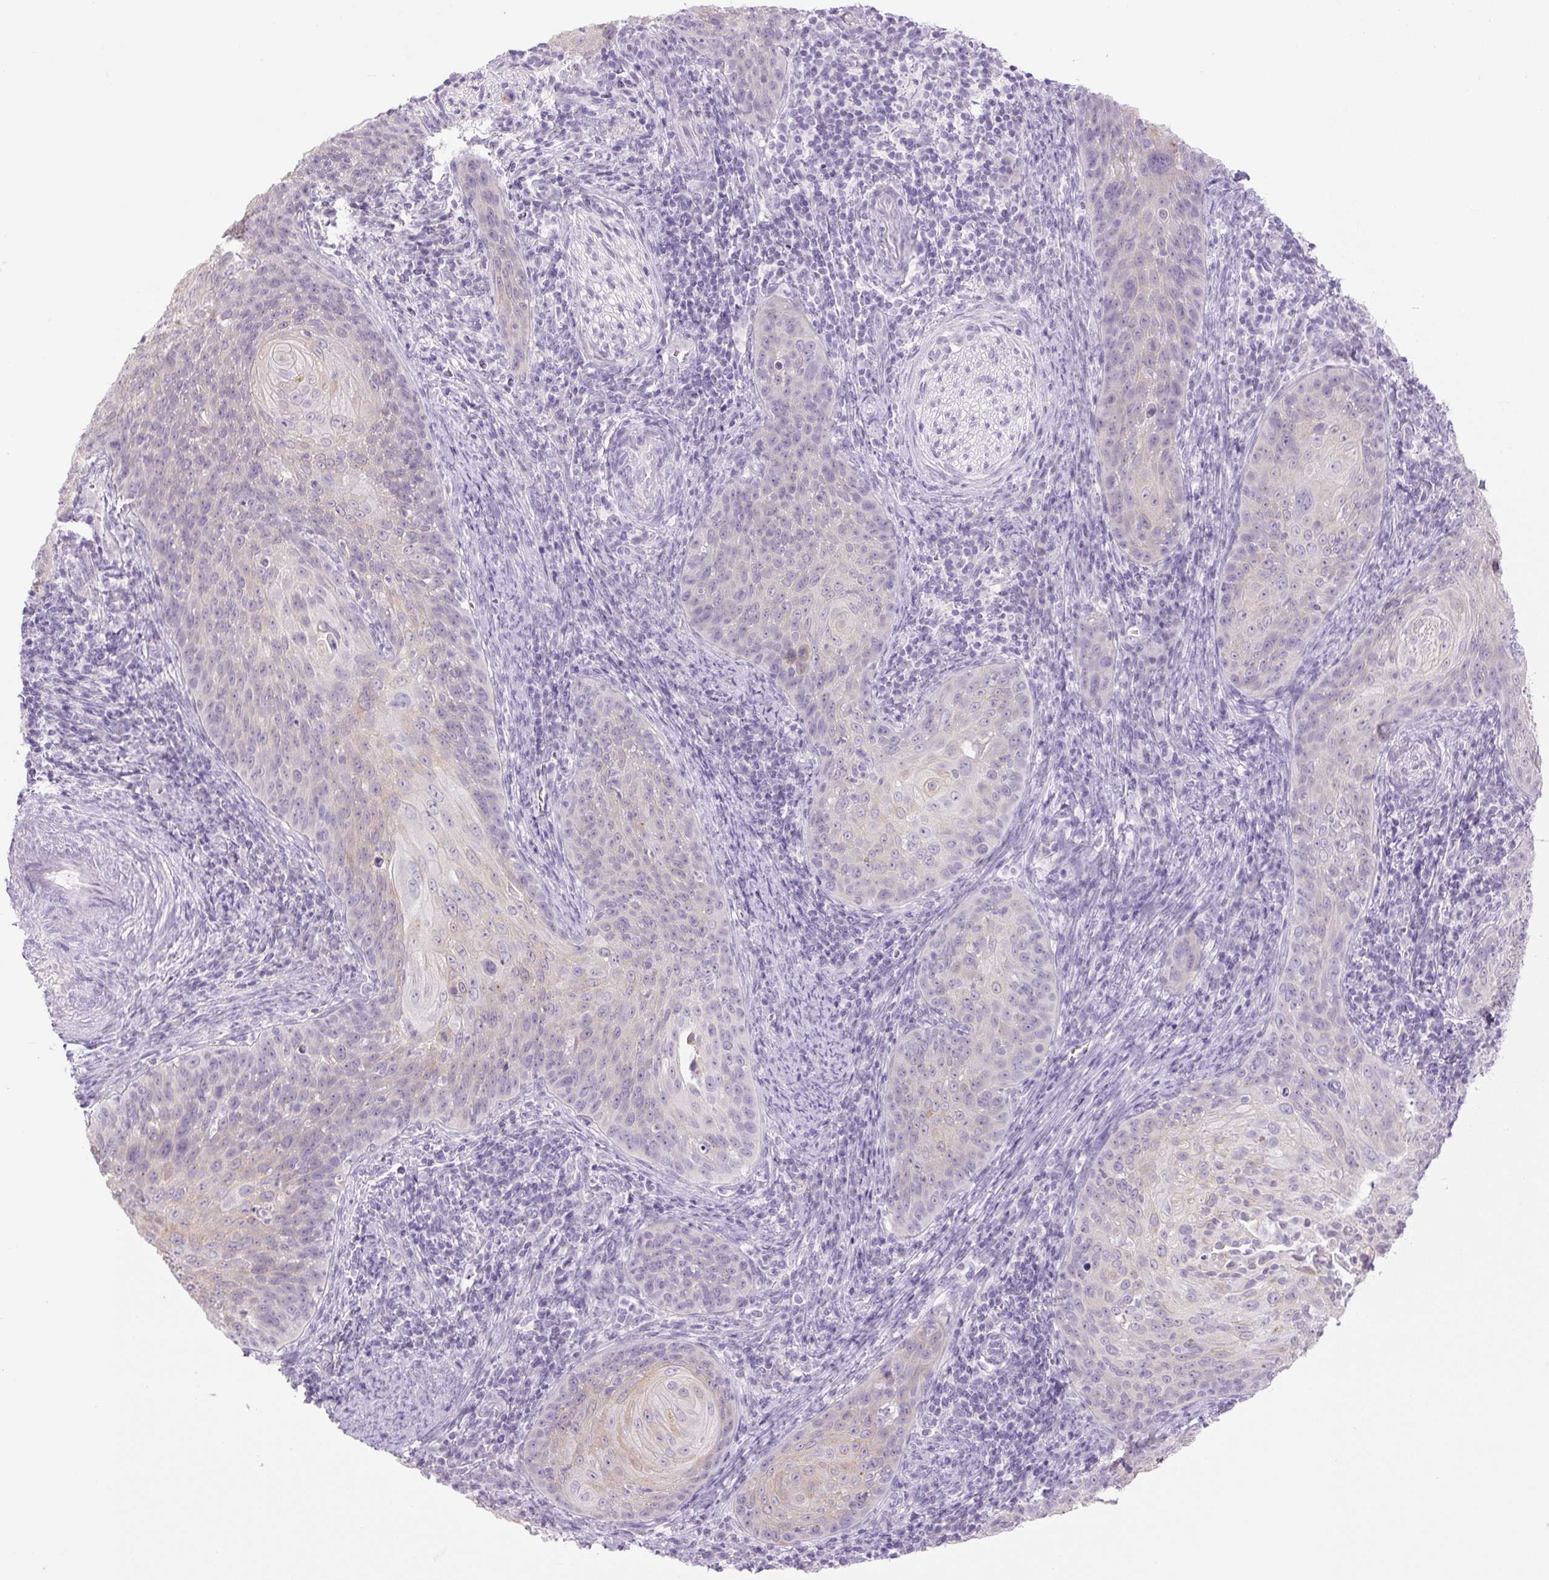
{"staining": {"intensity": "negative", "quantity": "none", "location": "none"}, "tissue": "cervical cancer", "cell_type": "Tumor cells", "image_type": "cancer", "snomed": [{"axis": "morphology", "description": "Squamous cell carcinoma, NOS"}, {"axis": "topography", "description": "Cervix"}], "caption": "Tumor cells are negative for protein expression in human cervical squamous cell carcinoma.", "gene": "COL9A2", "patient": {"sex": "female", "age": 30}}